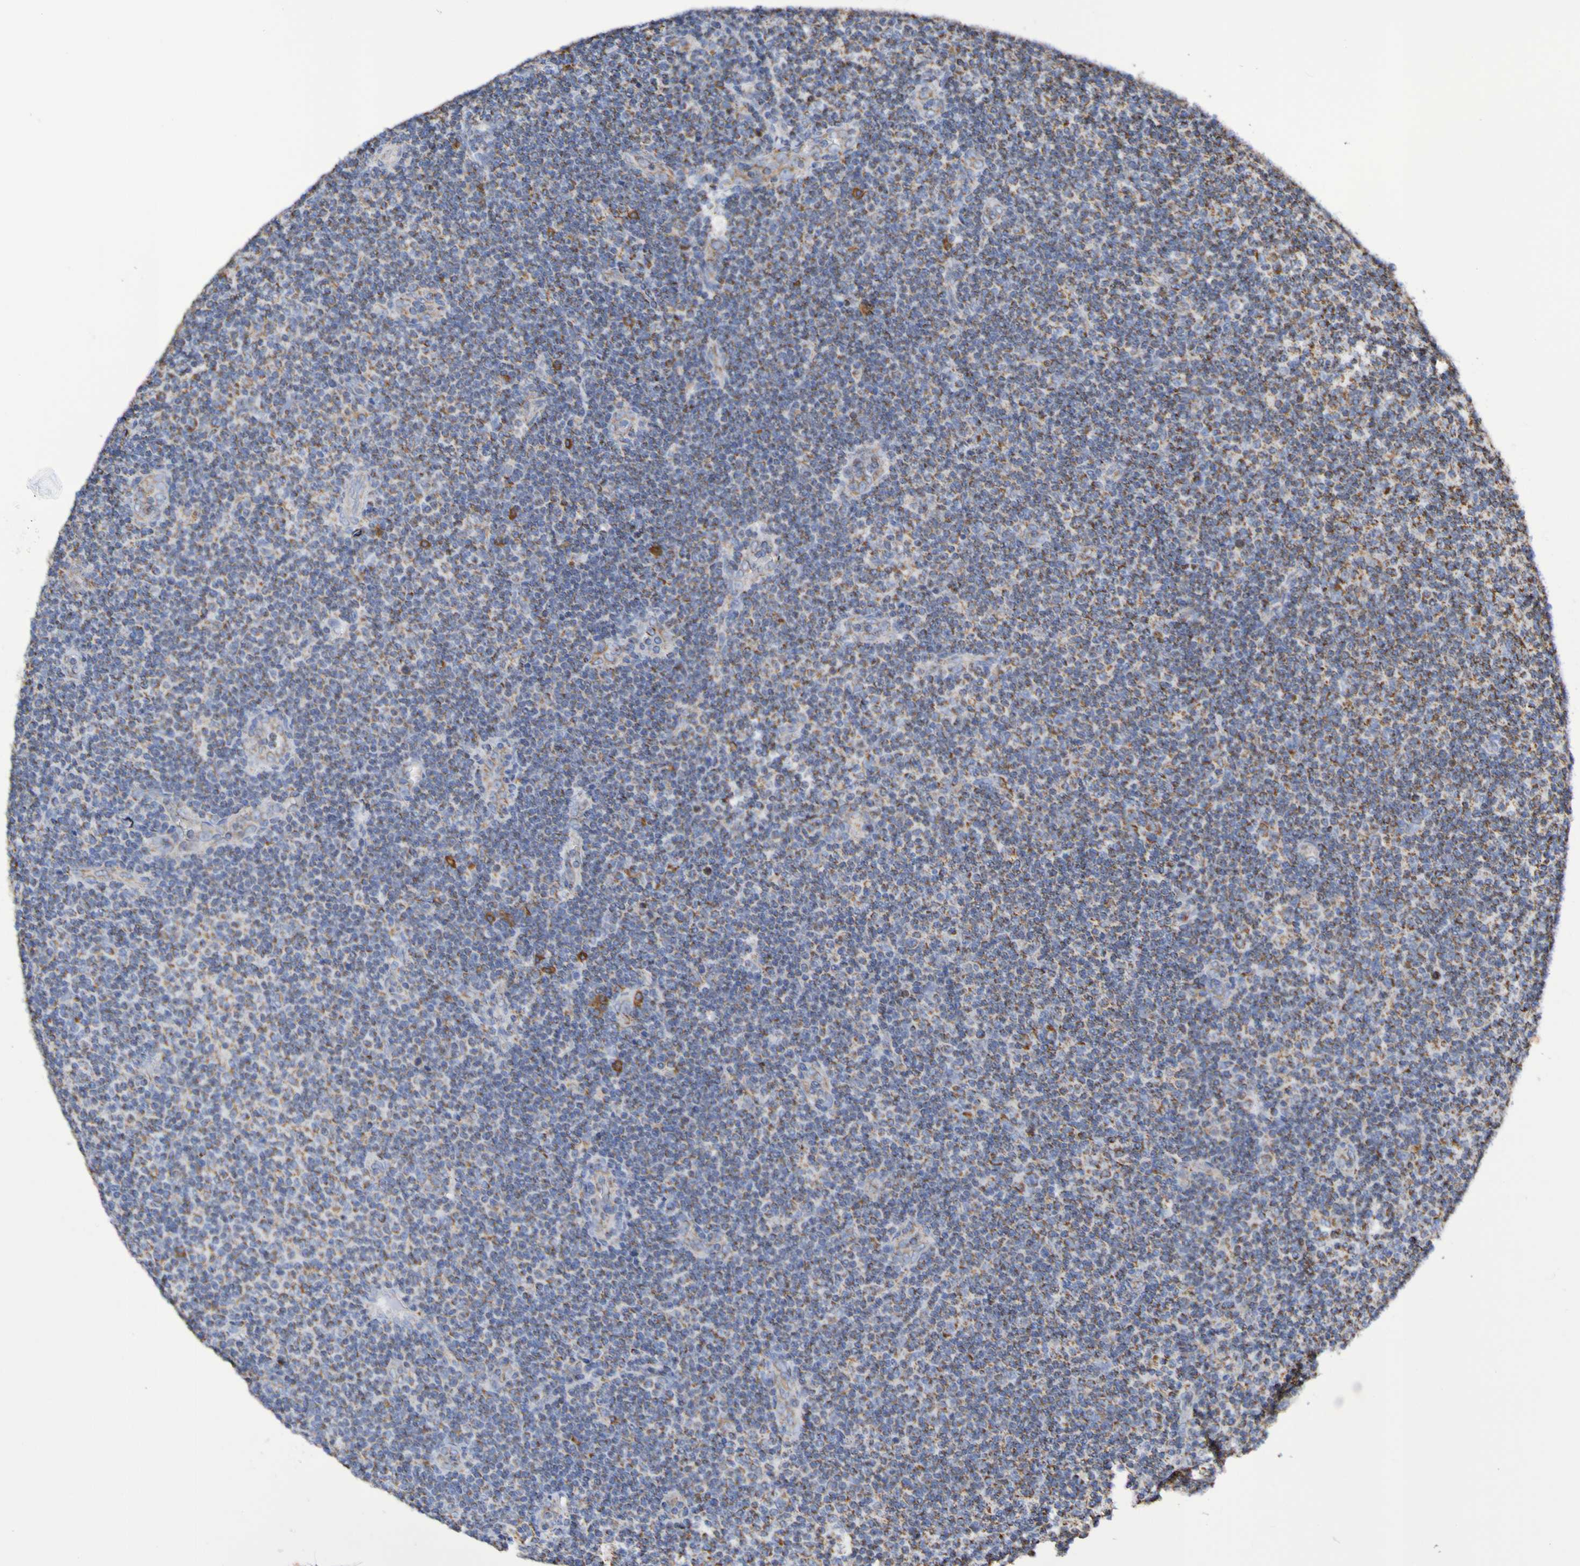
{"staining": {"intensity": "moderate", "quantity": "25%-75%", "location": "cytoplasmic/membranous"}, "tissue": "lymphoma", "cell_type": "Tumor cells", "image_type": "cancer", "snomed": [{"axis": "morphology", "description": "Malignant lymphoma, non-Hodgkin's type, Low grade"}, {"axis": "topography", "description": "Lymph node"}], "caption": "An IHC photomicrograph of tumor tissue is shown. Protein staining in brown highlights moderate cytoplasmic/membranous positivity in malignant lymphoma, non-Hodgkin's type (low-grade) within tumor cells.", "gene": "IL18R1", "patient": {"sex": "male", "age": 83}}